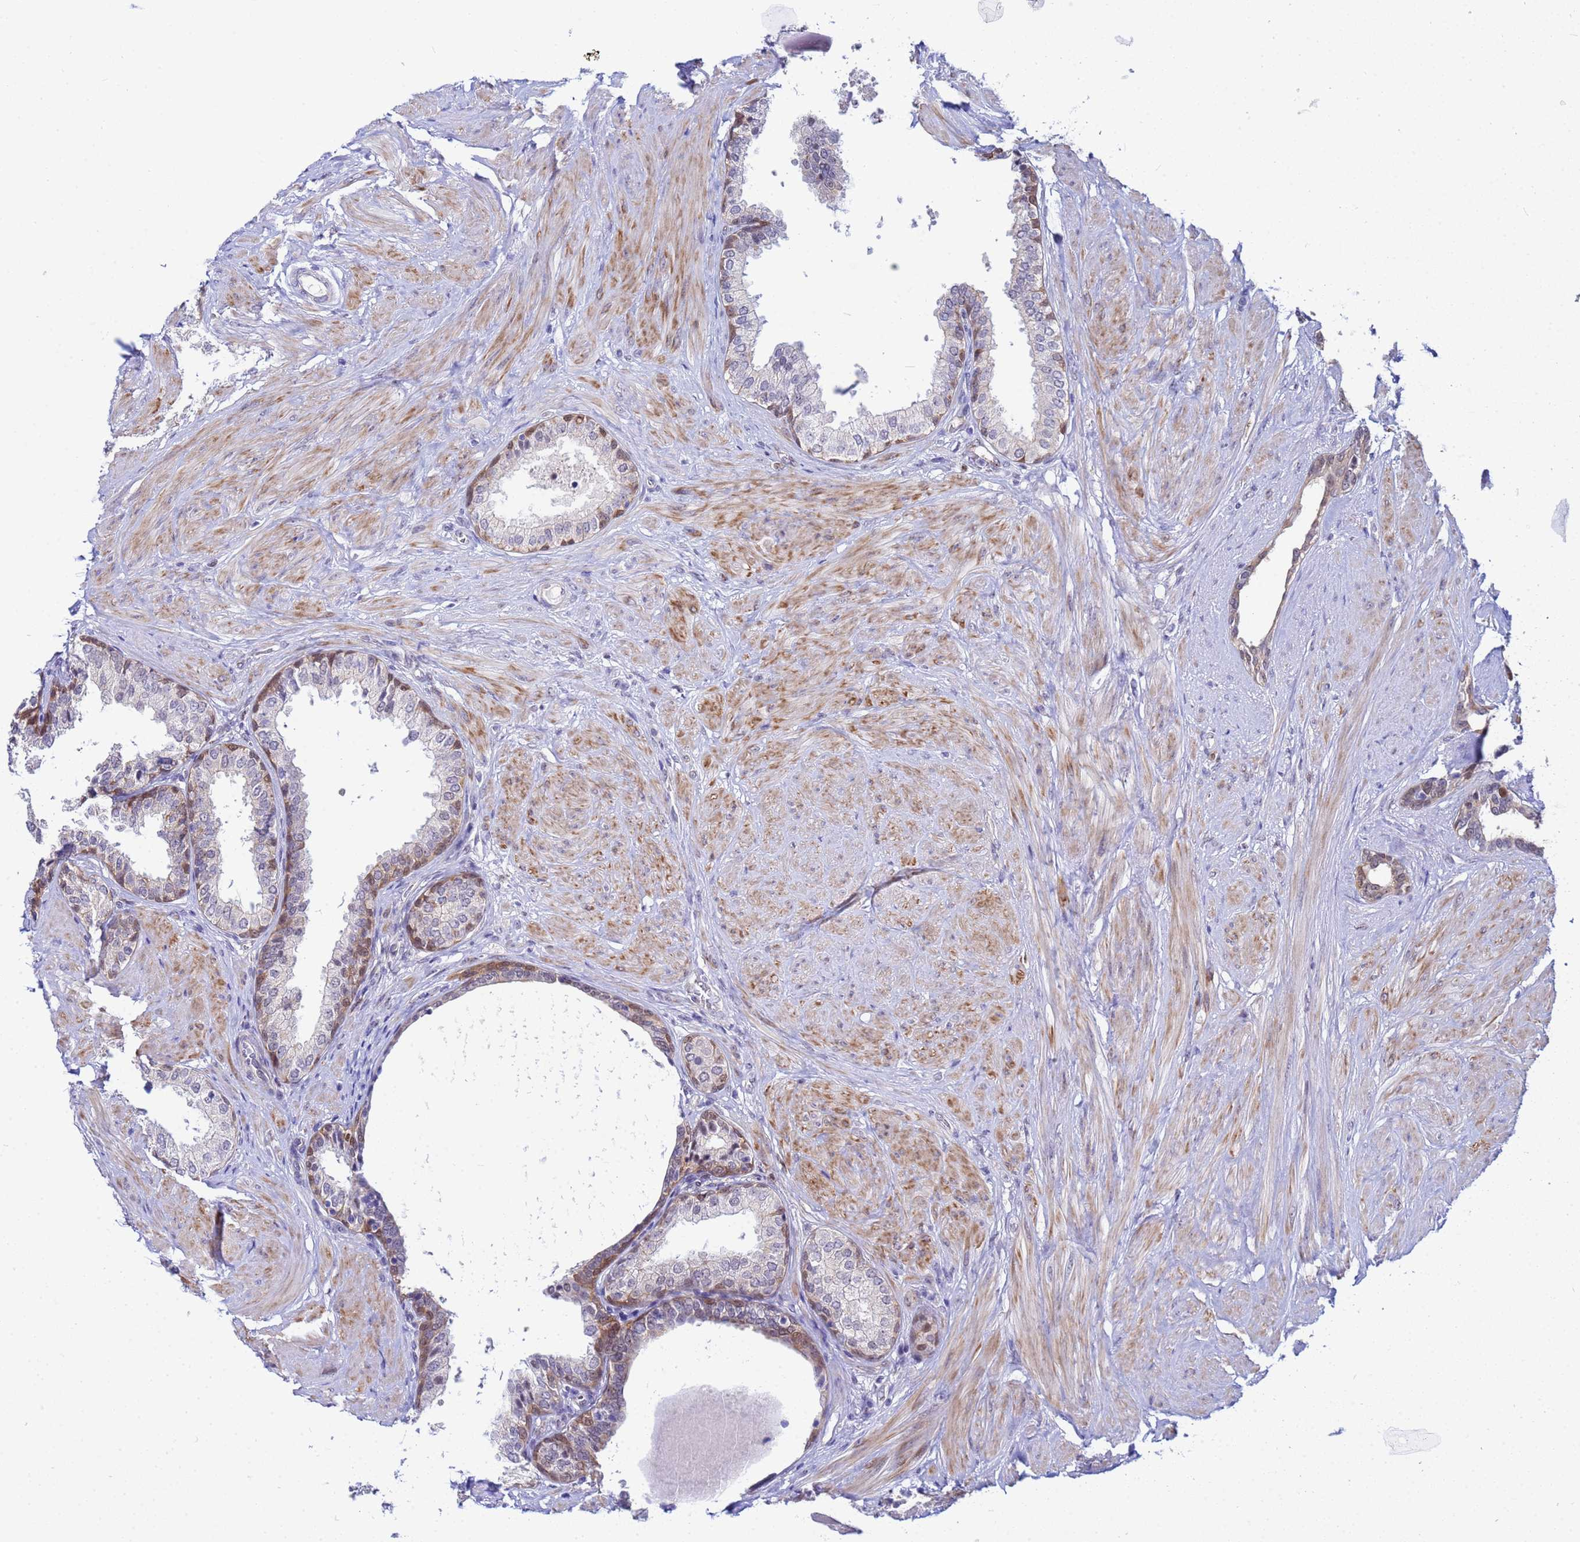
{"staining": {"intensity": "moderate", "quantity": "<25%", "location": "cytoplasmic/membranous,nuclear"}, "tissue": "prostate", "cell_type": "Glandular cells", "image_type": "normal", "snomed": [{"axis": "morphology", "description": "Normal tissue, NOS"}, {"axis": "topography", "description": "Prostate"}], "caption": "An image of human prostate stained for a protein shows moderate cytoplasmic/membranous,nuclear brown staining in glandular cells.", "gene": "SLC25A37", "patient": {"sex": "male", "age": 48}}